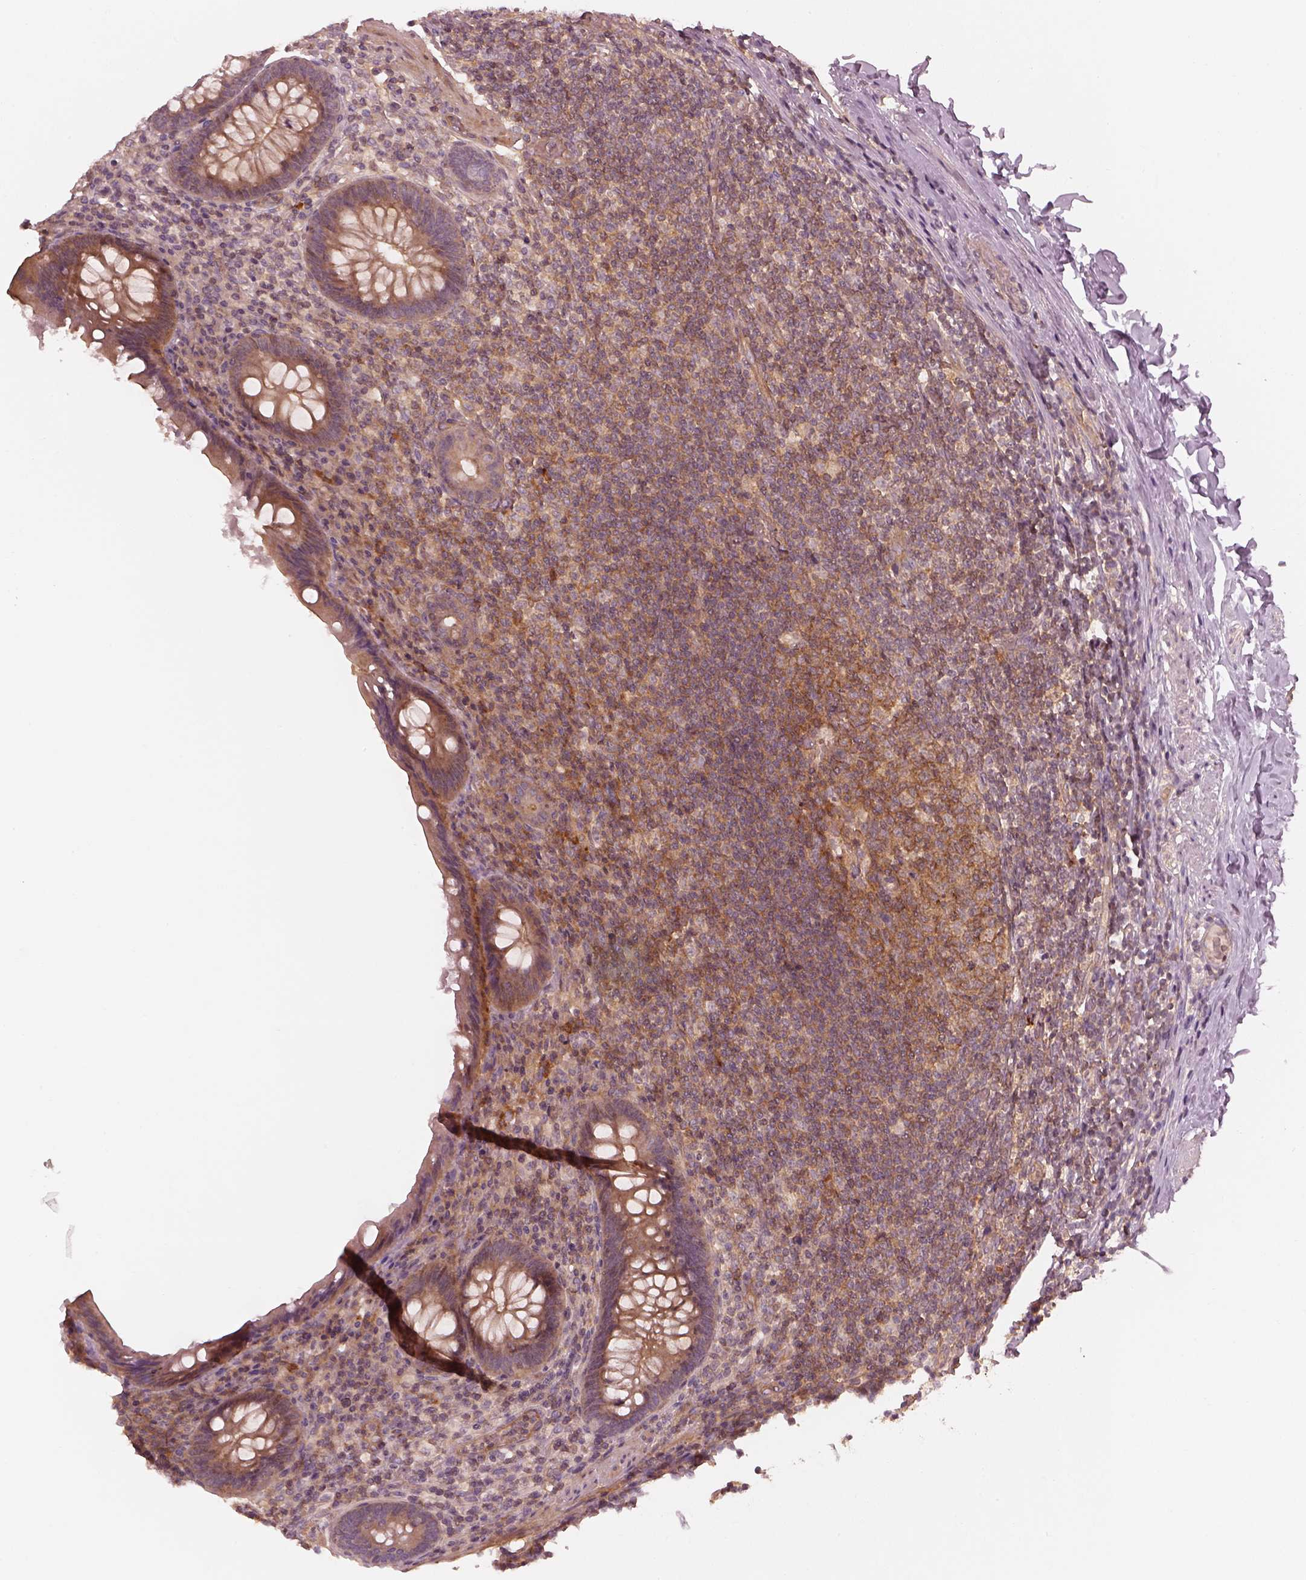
{"staining": {"intensity": "moderate", "quantity": ">75%", "location": "cytoplasmic/membranous"}, "tissue": "appendix", "cell_type": "Glandular cells", "image_type": "normal", "snomed": [{"axis": "morphology", "description": "Normal tissue, NOS"}, {"axis": "topography", "description": "Appendix"}], "caption": "Immunohistochemistry (DAB) staining of unremarkable human appendix shows moderate cytoplasmic/membranous protein staining in approximately >75% of glandular cells.", "gene": "FAM107B", "patient": {"sex": "male", "age": 47}}